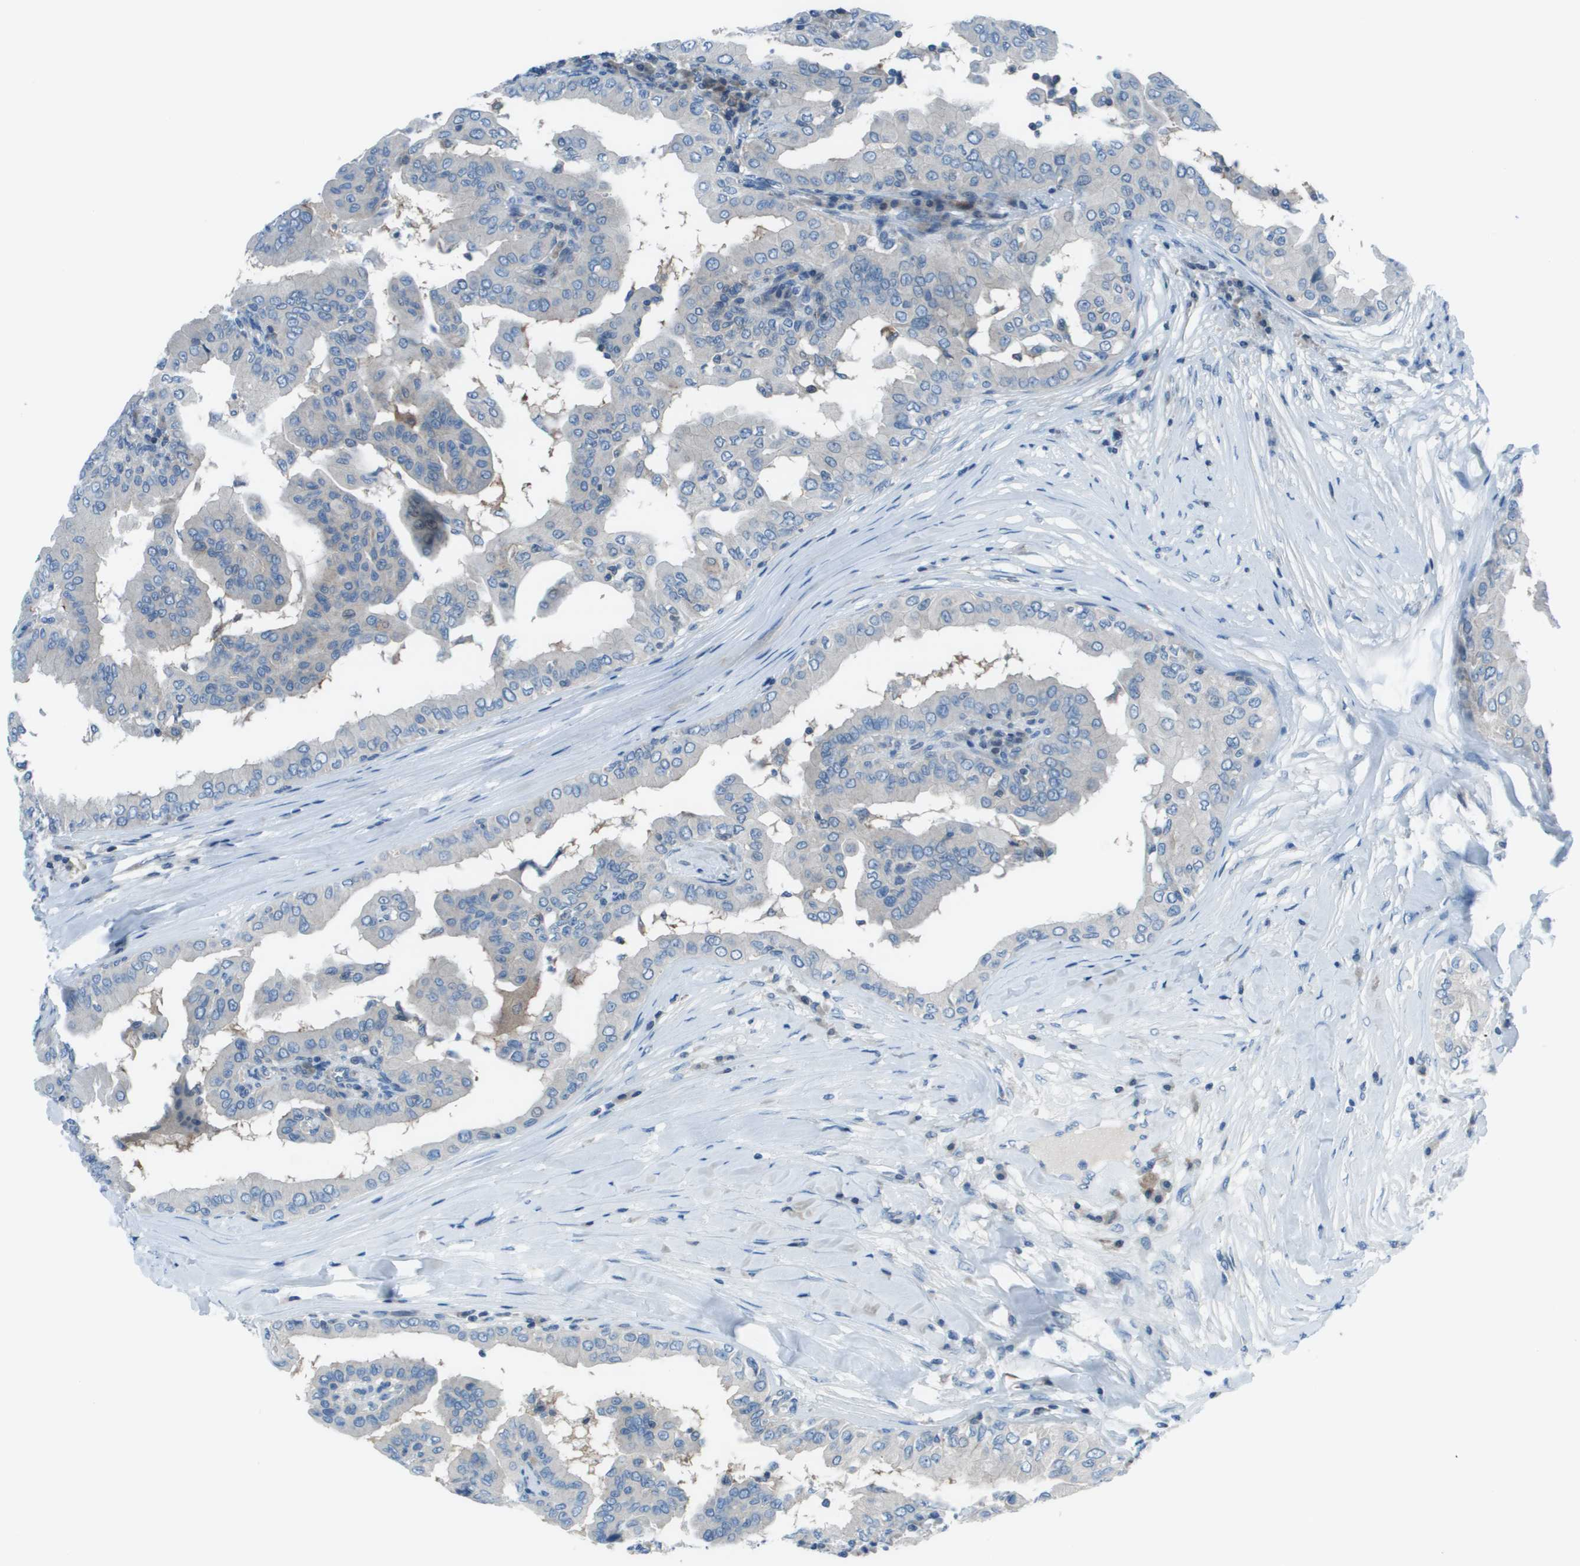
{"staining": {"intensity": "negative", "quantity": "none", "location": "none"}, "tissue": "thyroid cancer", "cell_type": "Tumor cells", "image_type": "cancer", "snomed": [{"axis": "morphology", "description": "Papillary adenocarcinoma, NOS"}, {"axis": "topography", "description": "Thyroid gland"}], "caption": "A photomicrograph of thyroid papillary adenocarcinoma stained for a protein exhibits no brown staining in tumor cells.", "gene": "STIP1", "patient": {"sex": "male", "age": 33}}